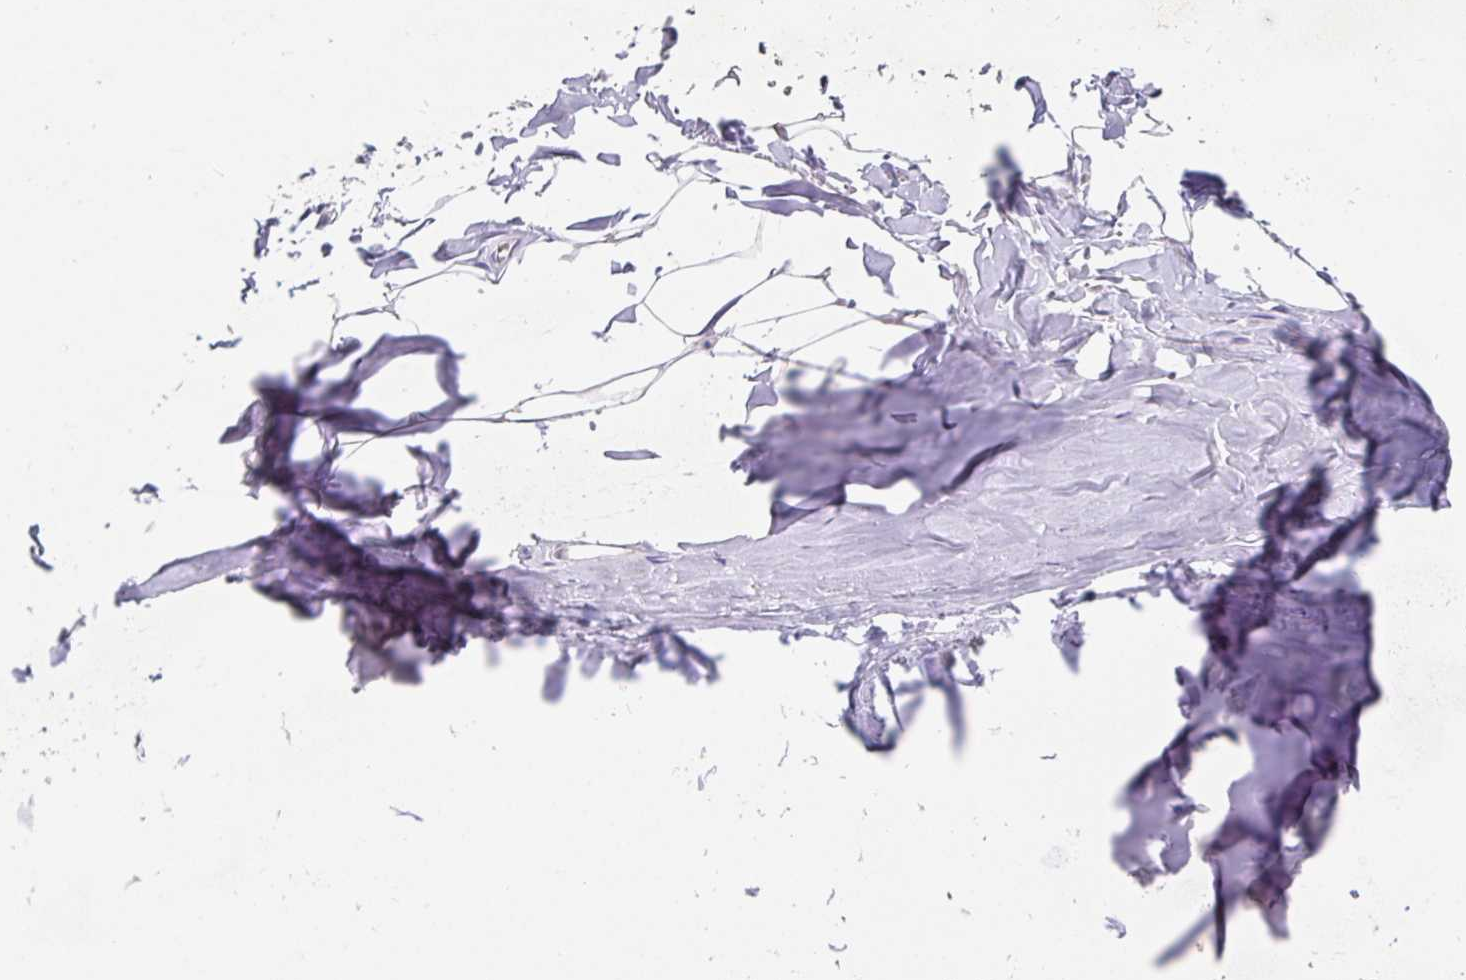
{"staining": {"intensity": "negative", "quantity": "none", "location": "none"}, "tissue": "adipose tissue", "cell_type": "Adipocytes", "image_type": "normal", "snomed": [{"axis": "morphology", "description": "Normal tissue, NOS"}, {"axis": "topography", "description": "Cartilage tissue"}, {"axis": "topography", "description": "Bronchus"}, {"axis": "topography", "description": "Peripheral nerve tissue"}], "caption": "Immunohistochemistry (IHC) micrograph of normal adipose tissue: human adipose tissue stained with DAB (3,3'-diaminobenzidine) displays no significant protein staining in adipocytes.", "gene": "PDX1", "patient": {"sex": "male", "age": 67}}